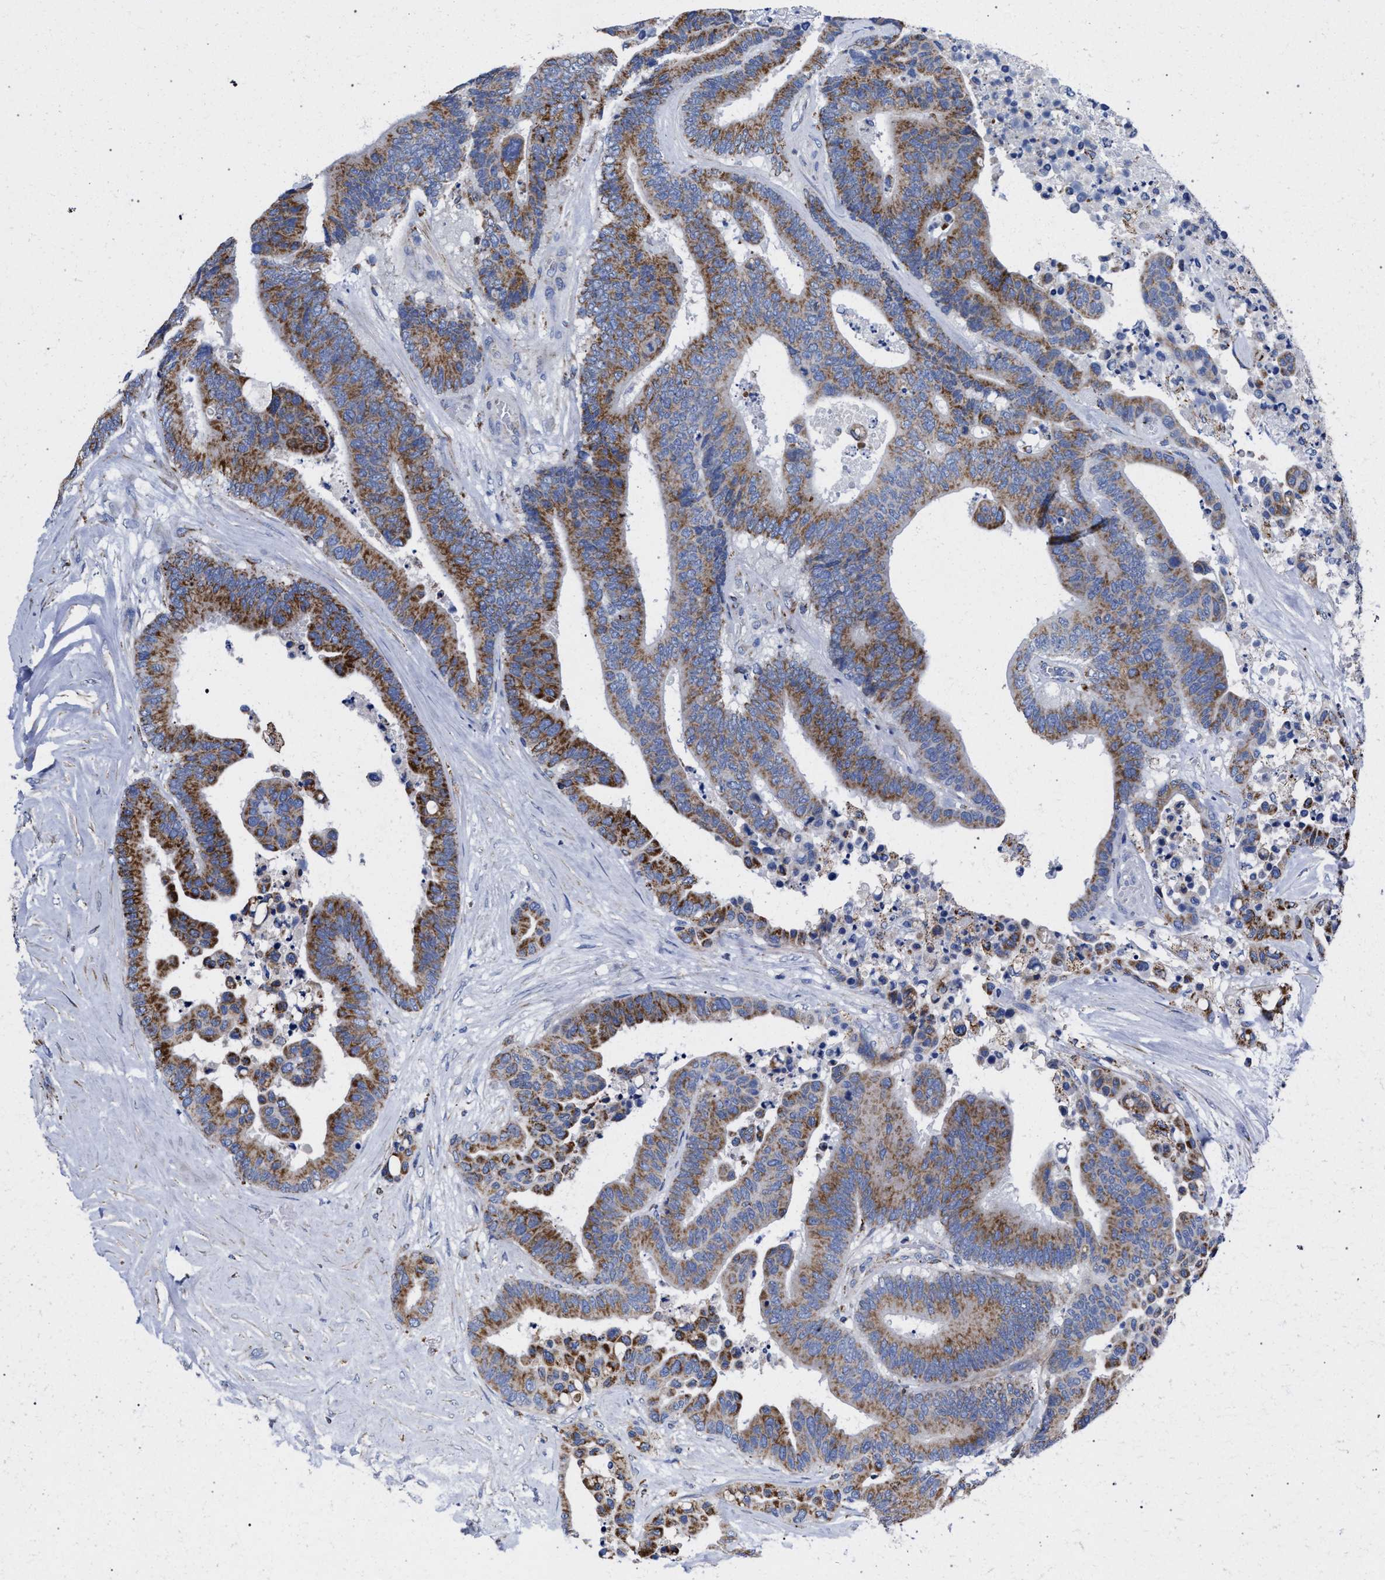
{"staining": {"intensity": "moderate", "quantity": ">75%", "location": "cytoplasmic/membranous"}, "tissue": "colorectal cancer", "cell_type": "Tumor cells", "image_type": "cancer", "snomed": [{"axis": "morphology", "description": "Normal tissue, NOS"}, {"axis": "morphology", "description": "Adenocarcinoma, NOS"}, {"axis": "topography", "description": "Colon"}], "caption": "This image exhibits immunohistochemistry staining of colorectal cancer, with medium moderate cytoplasmic/membranous positivity in about >75% of tumor cells.", "gene": "ACADS", "patient": {"sex": "male", "age": 82}}